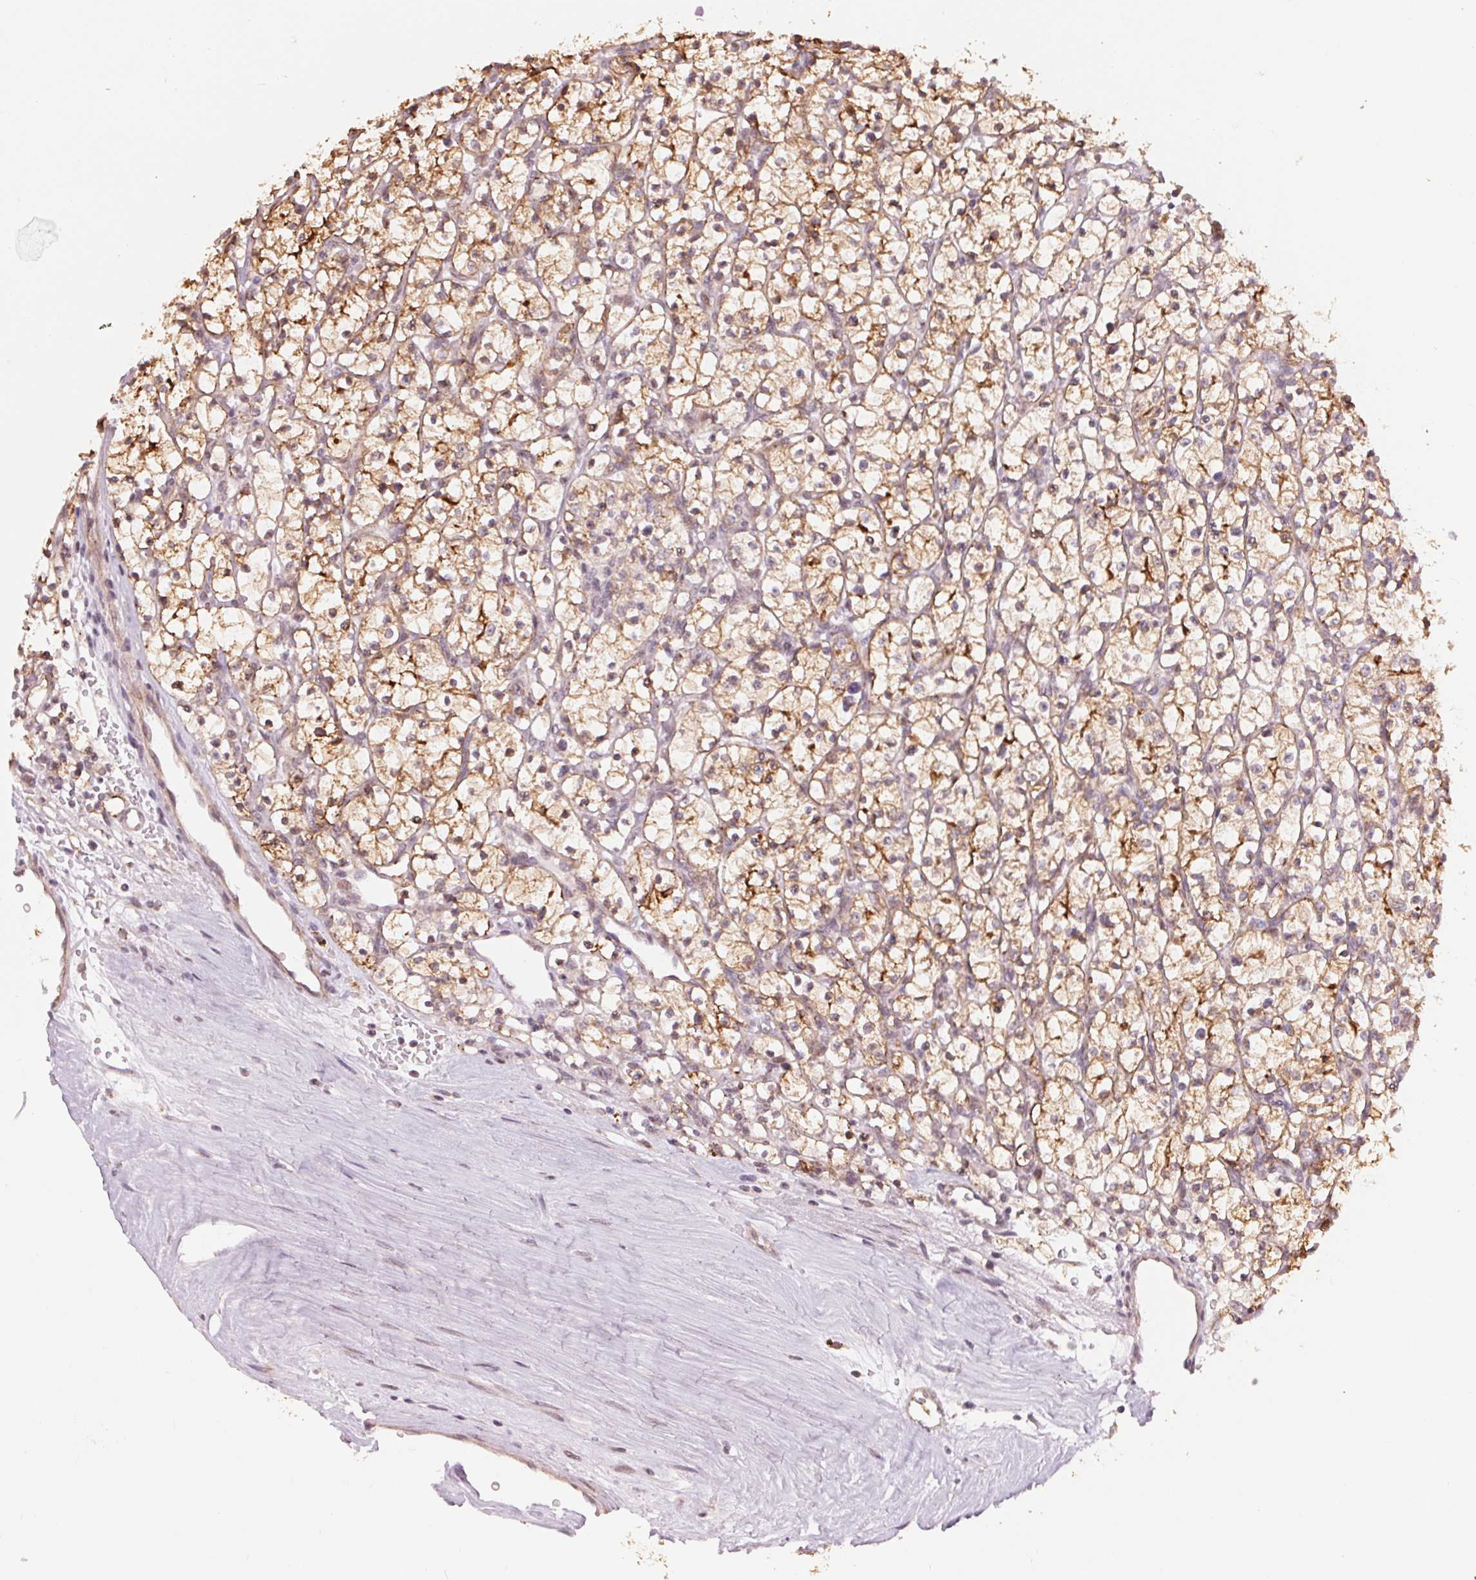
{"staining": {"intensity": "moderate", "quantity": ">75%", "location": "cytoplasmic/membranous"}, "tissue": "renal cancer", "cell_type": "Tumor cells", "image_type": "cancer", "snomed": [{"axis": "morphology", "description": "Adenocarcinoma, NOS"}, {"axis": "topography", "description": "Kidney"}], "caption": "Immunohistochemical staining of human adenocarcinoma (renal) displays medium levels of moderate cytoplasmic/membranous protein positivity in about >75% of tumor cells.", "gene": "ARHGAP32", "patient": {"sex": "female", "age": 64}}